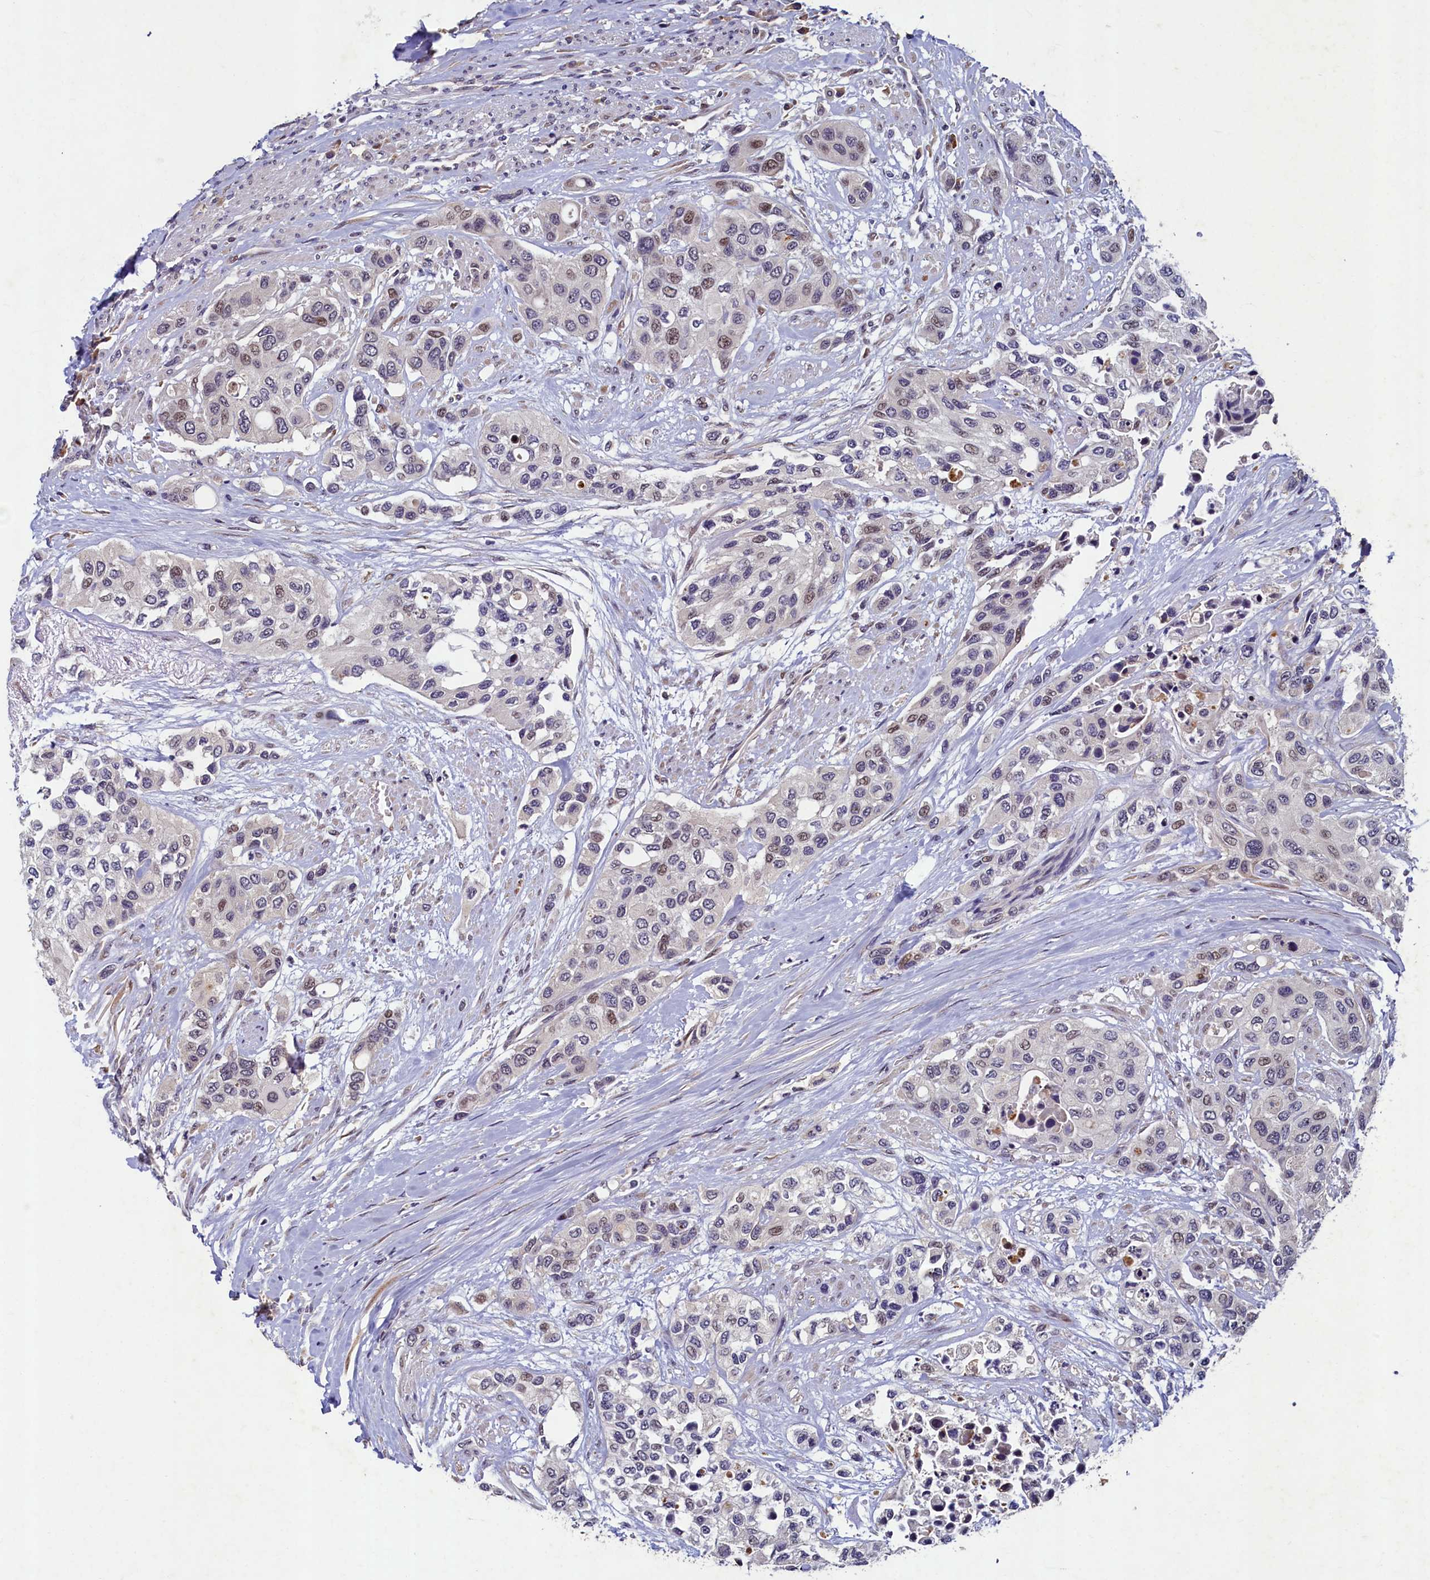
{"staining": {"intensity": "moderate", "quantity": "<25%", "location": "nuclear"}, "tissue": "urothelial cancer", "cell_type": "Tumor cells", "image_type": "cancer", "snomed": [{"axis": "morphology", "description": "Normal tissue, NOS"}, {"axis": "morphology", "description": "Urothelial carcinoma, High grade"}, {"axis": "topography", "description": "Vascular tissue"}, {"axis": "topography", "description": "Urinary bladder"}], "caption": "The histopathology image reveals staining of urothelial carcinoma (high-grade), revealing moderate nuclear protein positivity (brown color) within tumor cells. The staining was performed using DAB, with brown indicating positive protein expression. Nuclei are stained blue with hematoxylin.", "gene": "LATS2", "patient": {"sex": "female", "age": 56}}